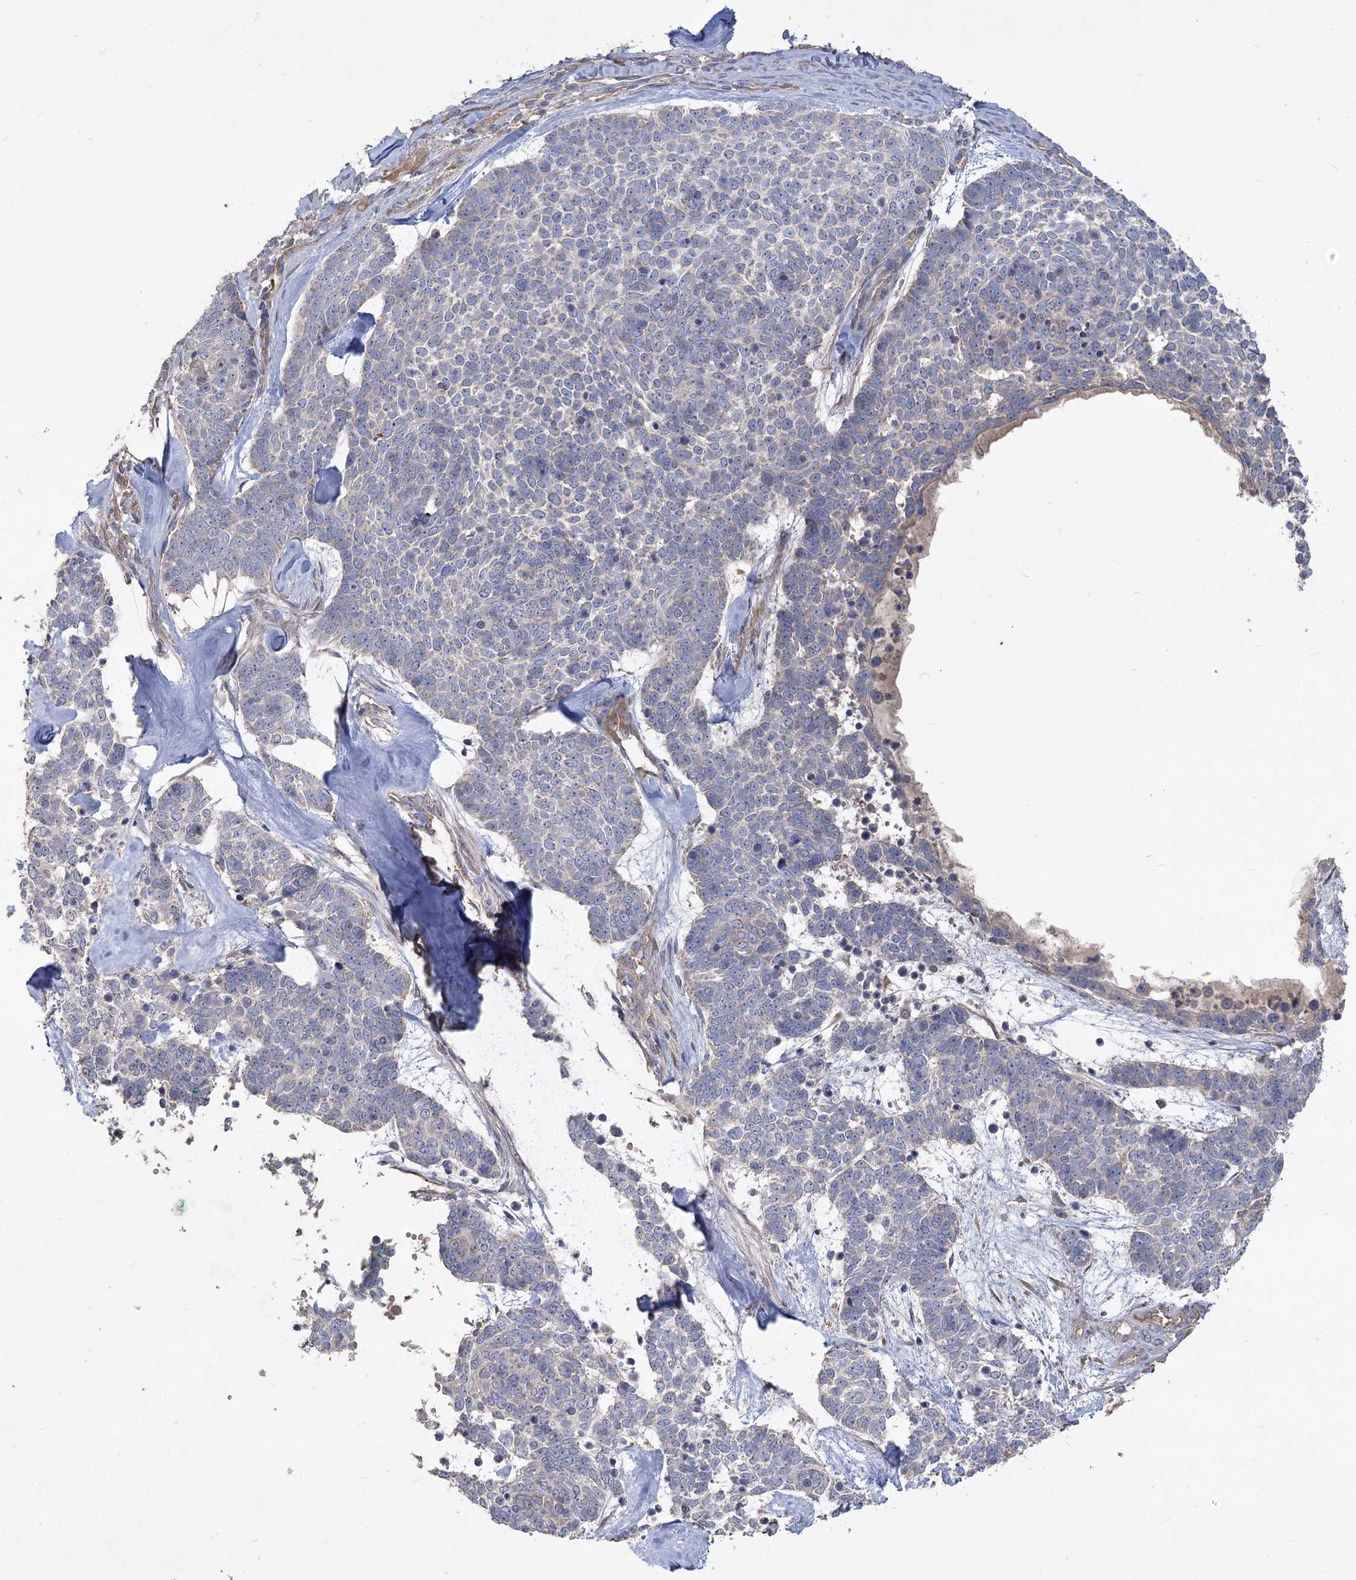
{"staining": {"intensity": "negative", "quantity": "none", "location": "none"}, "tissue": "skin cancer", "cell_type": "Tumor cells", "image_type": "cancer", "snomed": [{"axis": "morphology", "description": "Basal cell carcinoma"}, {"axis": "topography", "description": "Skin"}], "caption": "This photomicrograph is of basal cell carcinoma (skin) stained with immunohistochemistry (IHC) to label a protein in brown with the nuclei are counter-stained blue. There is no expression in tumor cells. The staining is performed using DAB (3,3'-diaminobenzidine) brown chromogen with nuclei counter-stained in using hematoxylin.", "gene": "RIN2", "patient": {"sex": "female", "age": 81}}